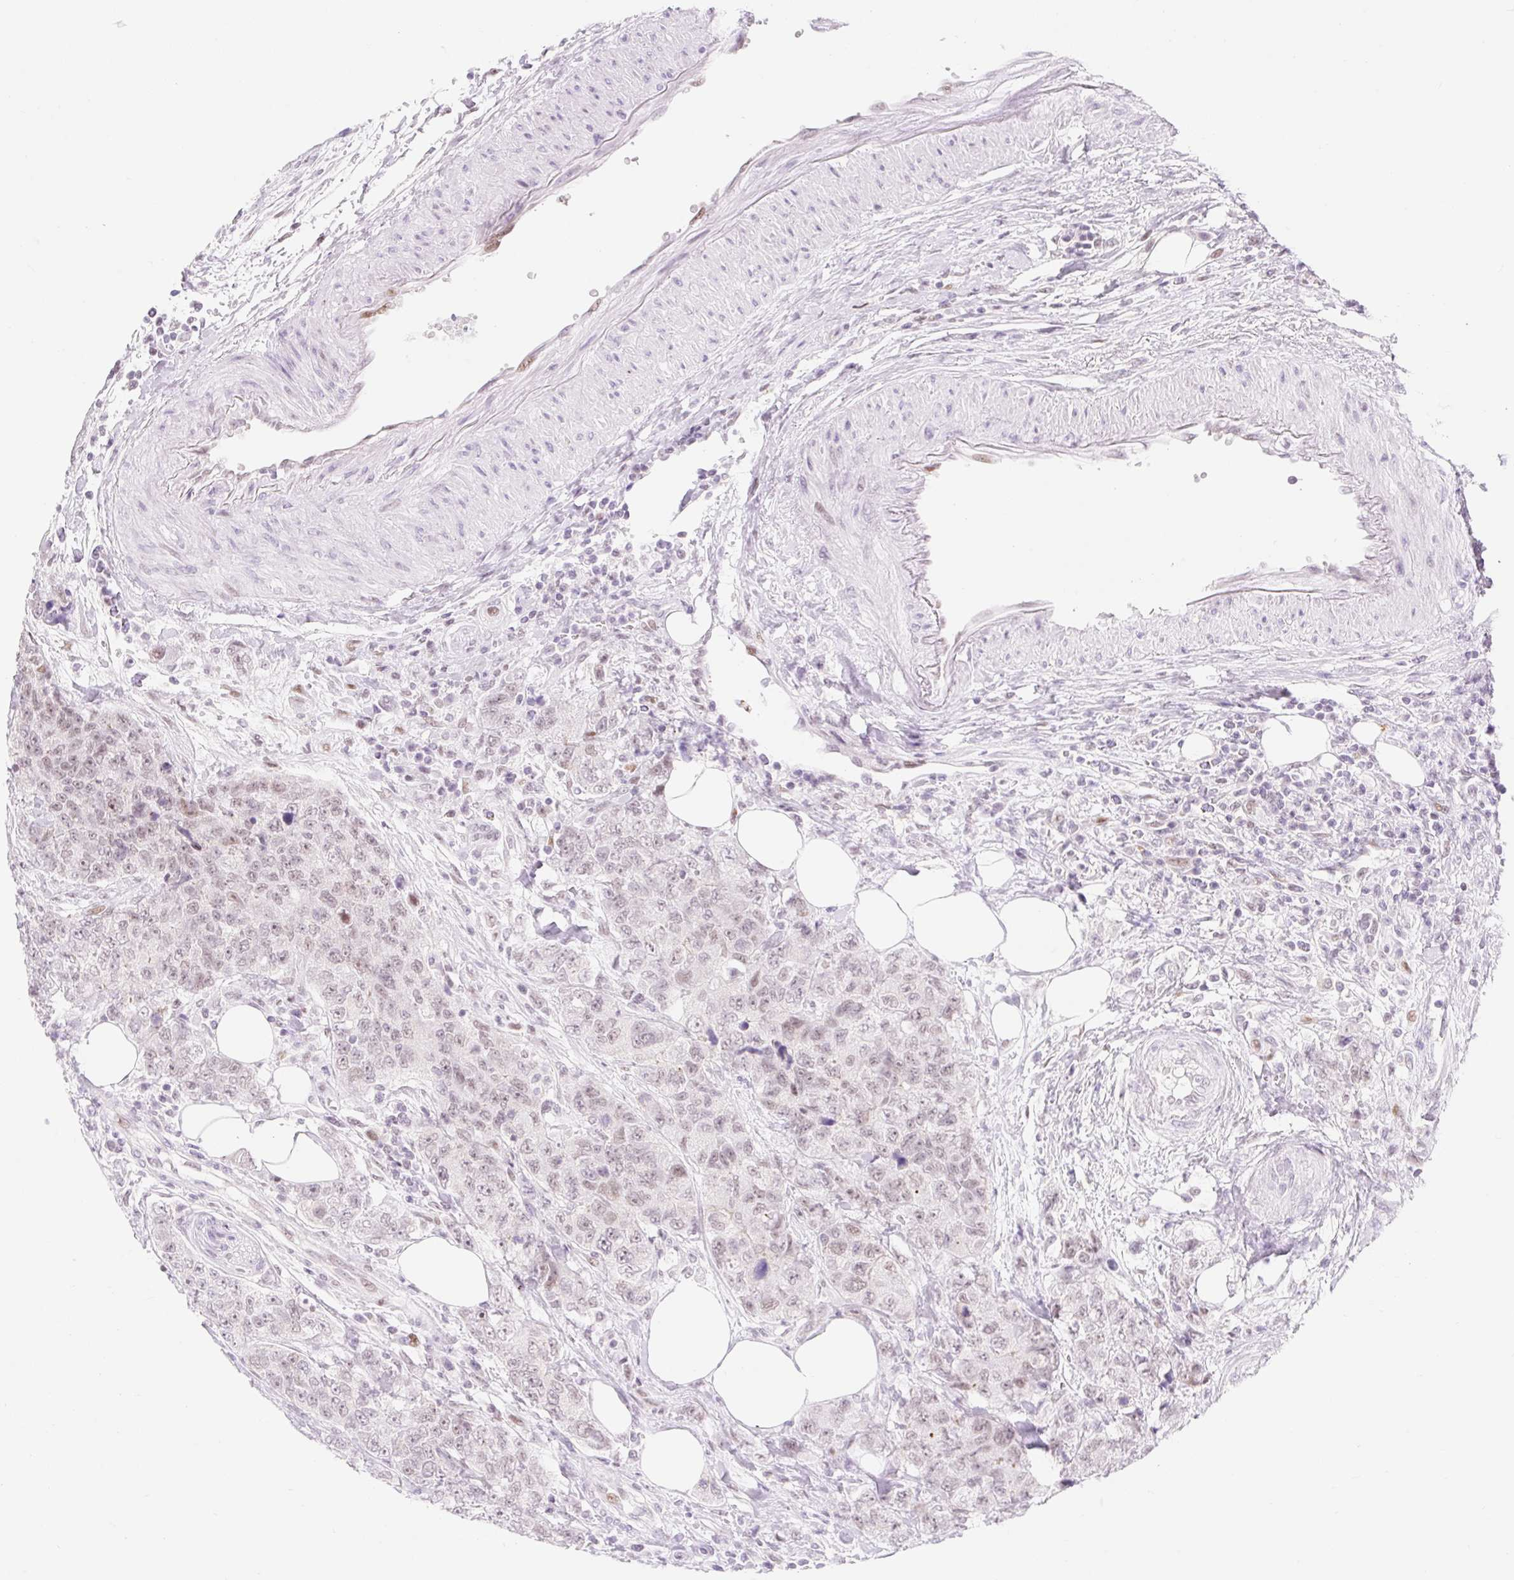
{"staining": {"intensity": "weak", "quantity": "25%-75%", "location": "nuclear"}, "tissue": "urothelial cancer", "cell_type": "Tumor cells", "image_type": "cancer", "snomed": [{"axis": "morphology", "description": "Urothelial carcinoma, High grade"}, {"axis": "topography", "description": "Urinary bladder"}], "caption": "Protein staining of urothelial carcinoma (high-grade) tissue displays weak nuclear positivity in about 25%-75% of tumor cells.", "gene": "H2BW1", "patient": {"sex": "female", "age": 78}}